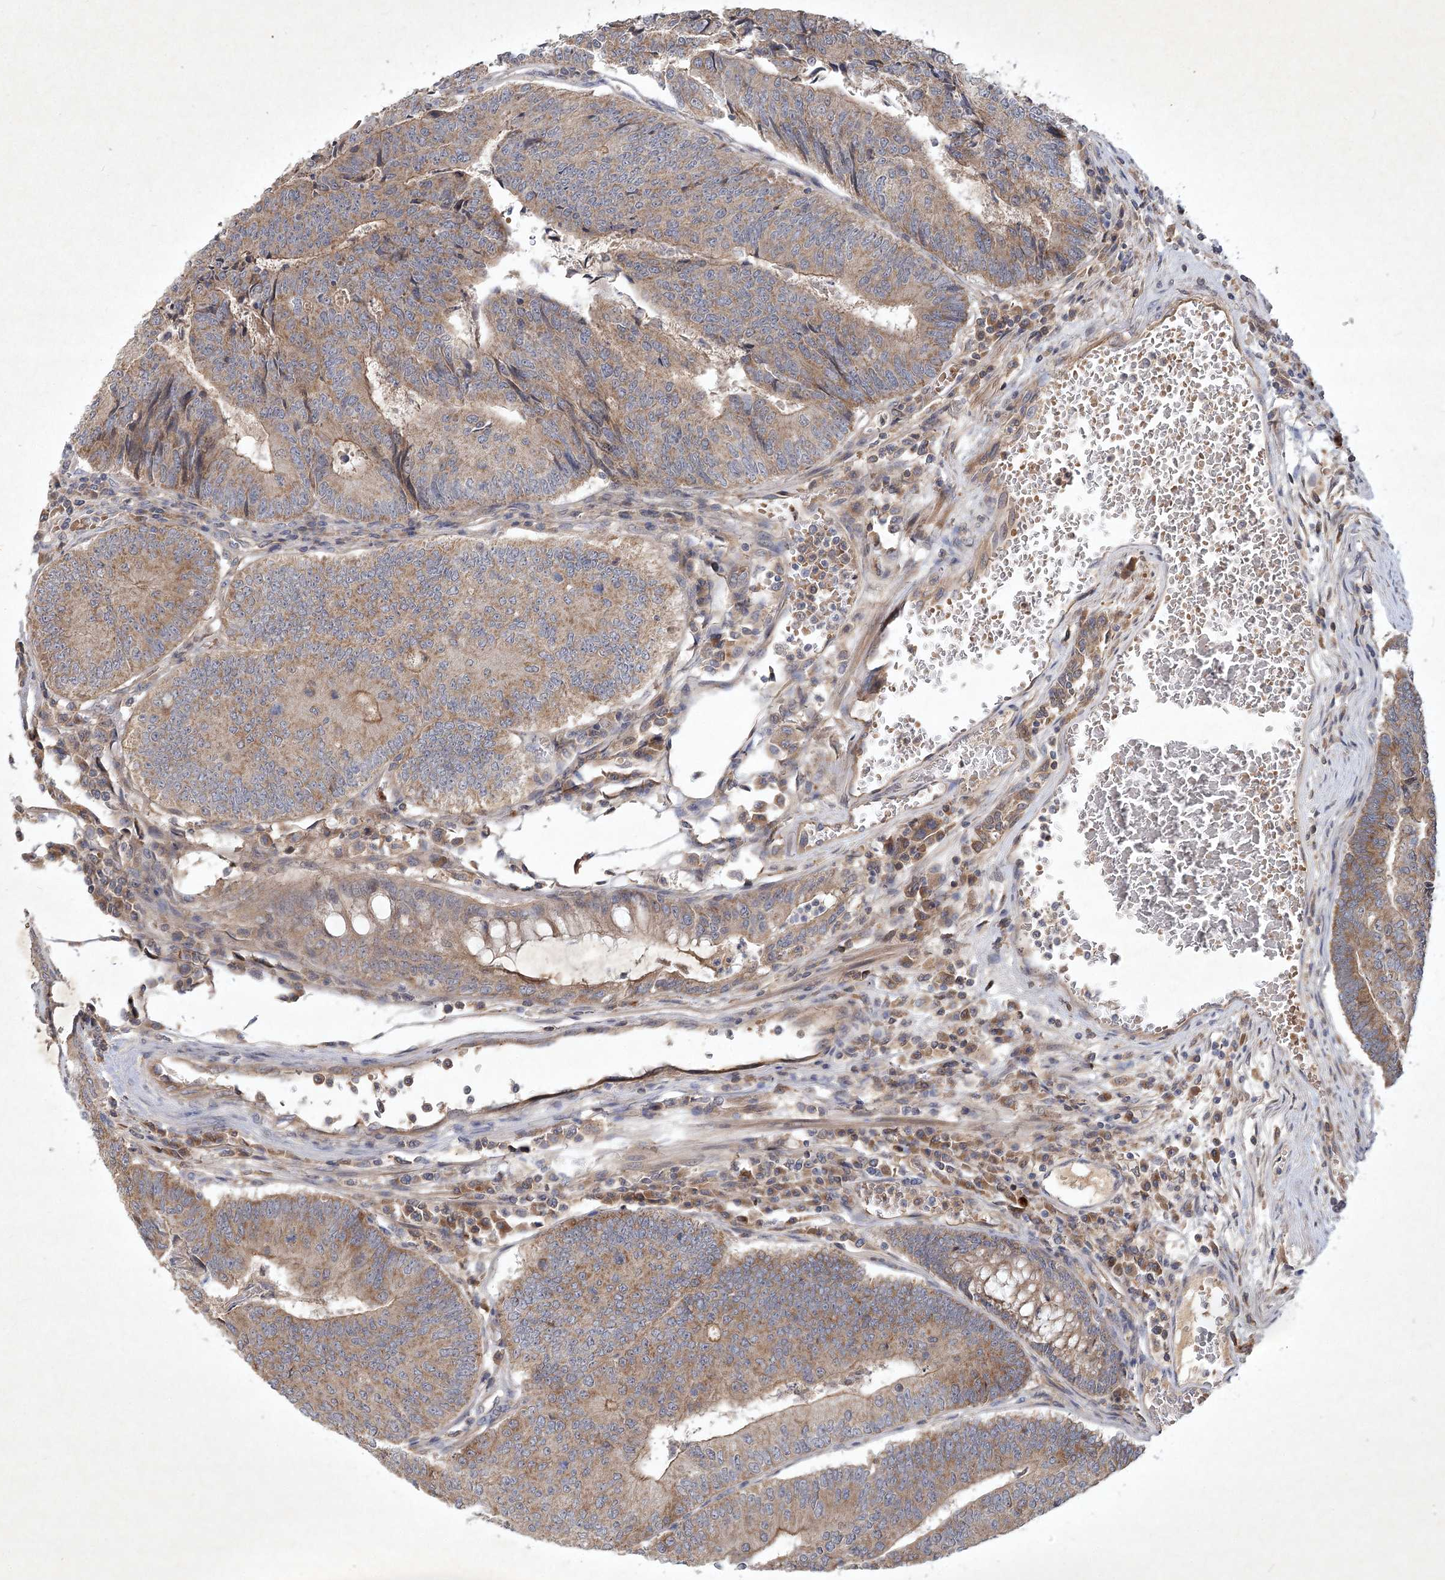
{"staining": {"intensity": "moderate", "quantity": "25%-75%", "location": "cytoplasmic/membranous"}, "tissue": "colorectal cancer", "cell_type": "Tumor cells", "image_type": "cancer", "snomed": [{"axis": "morphology", "description": "Adenocarcinoma, NOS"}, {"axis": "topography", "description": "Colon"}], "caption": "Immunohistochemical staining of human adenocarcinoma (colorectal) demonstrates moderate cytoplasmic/membranous protein expression in about 25%-75% of tumor cells.", "gene": "PYROXD2", "patient": {"sex": "female", "age": 67}}